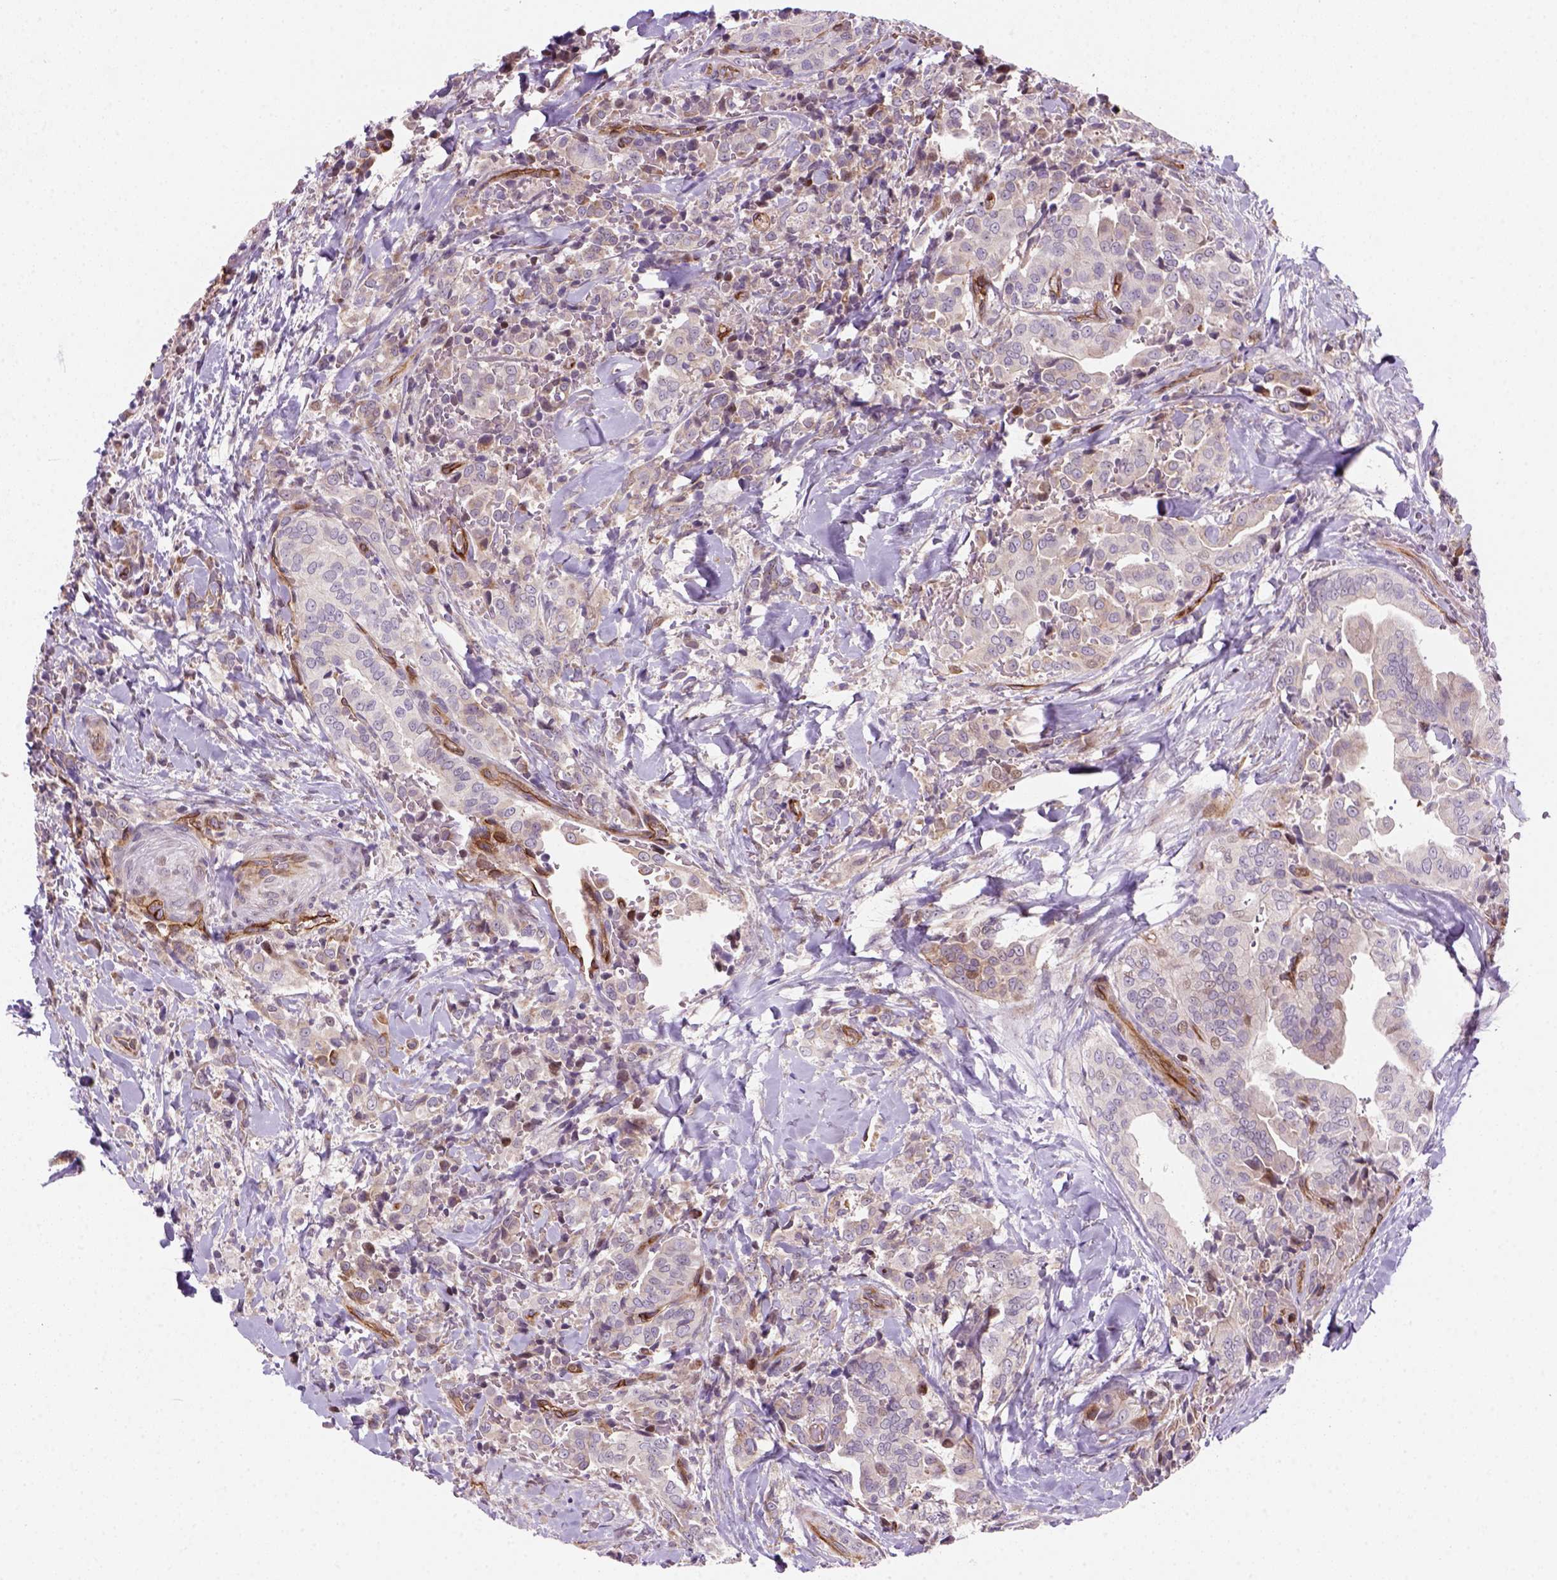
{"staining": {"intensity": "negative", "quantity": "none", "location": "none"}, "tissue": "thyroid cancer", "cell_type": "Tumor cells", "image_type": "cancer", "snomed": [{"axis": "morphology", "description": "Papillary adenocarcinoma, NOS"}, {"axis": "topography", "description": "Thyroid gland"}], "caption": "This is an immunohistochemistry micrograph of human thyroid papillary adenocarcinoma. There is no expression in tumor cells.", "gene": "VSTM5", "patient": {"sex": "male", "age": 61}}